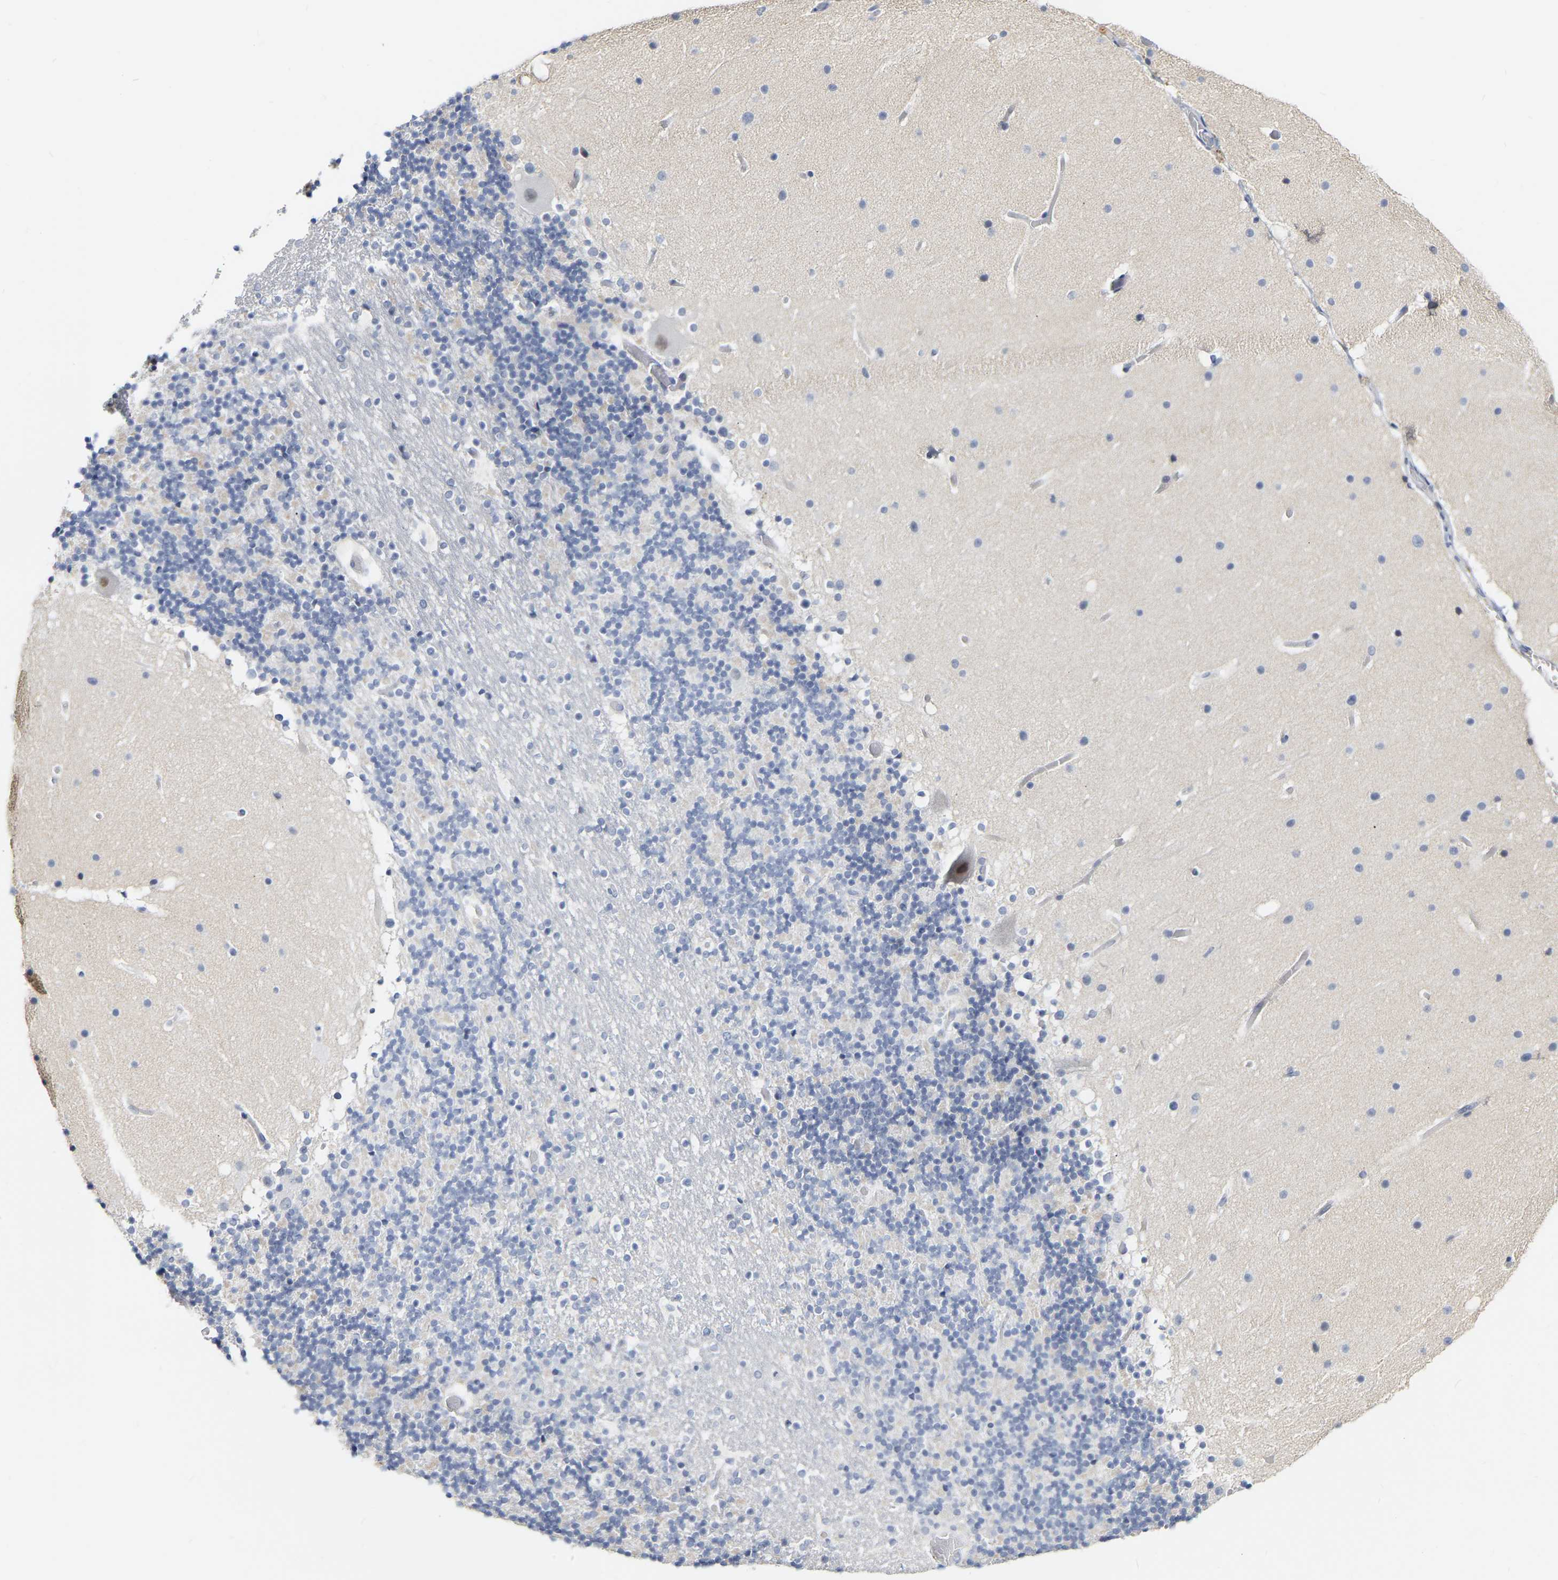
{"staining": {"intensity": "negative", "quantity": "none", "location": "none"}, "tissue": "cerebellum", "cell_type": "Cells in granular layer", "image_type": "normal", "snomed": [{"axis": "morphology", "description": "Normal tissue, NOS"}, {"axis": "topography", "description": "Cerebellum"}], "caption": "High power microscopy image of an immunohistochemistry photomicrograph of benign cerebellum, revealing no significant positivity in cells in granular layer. The staining was performed using DAB to visualize the protein expression in brown, while the nuclei were stained in blue with hematoxylin (Magnification: 20x).", "gene": "KRT76", "patient": {"sex": "male", "age": 57}}